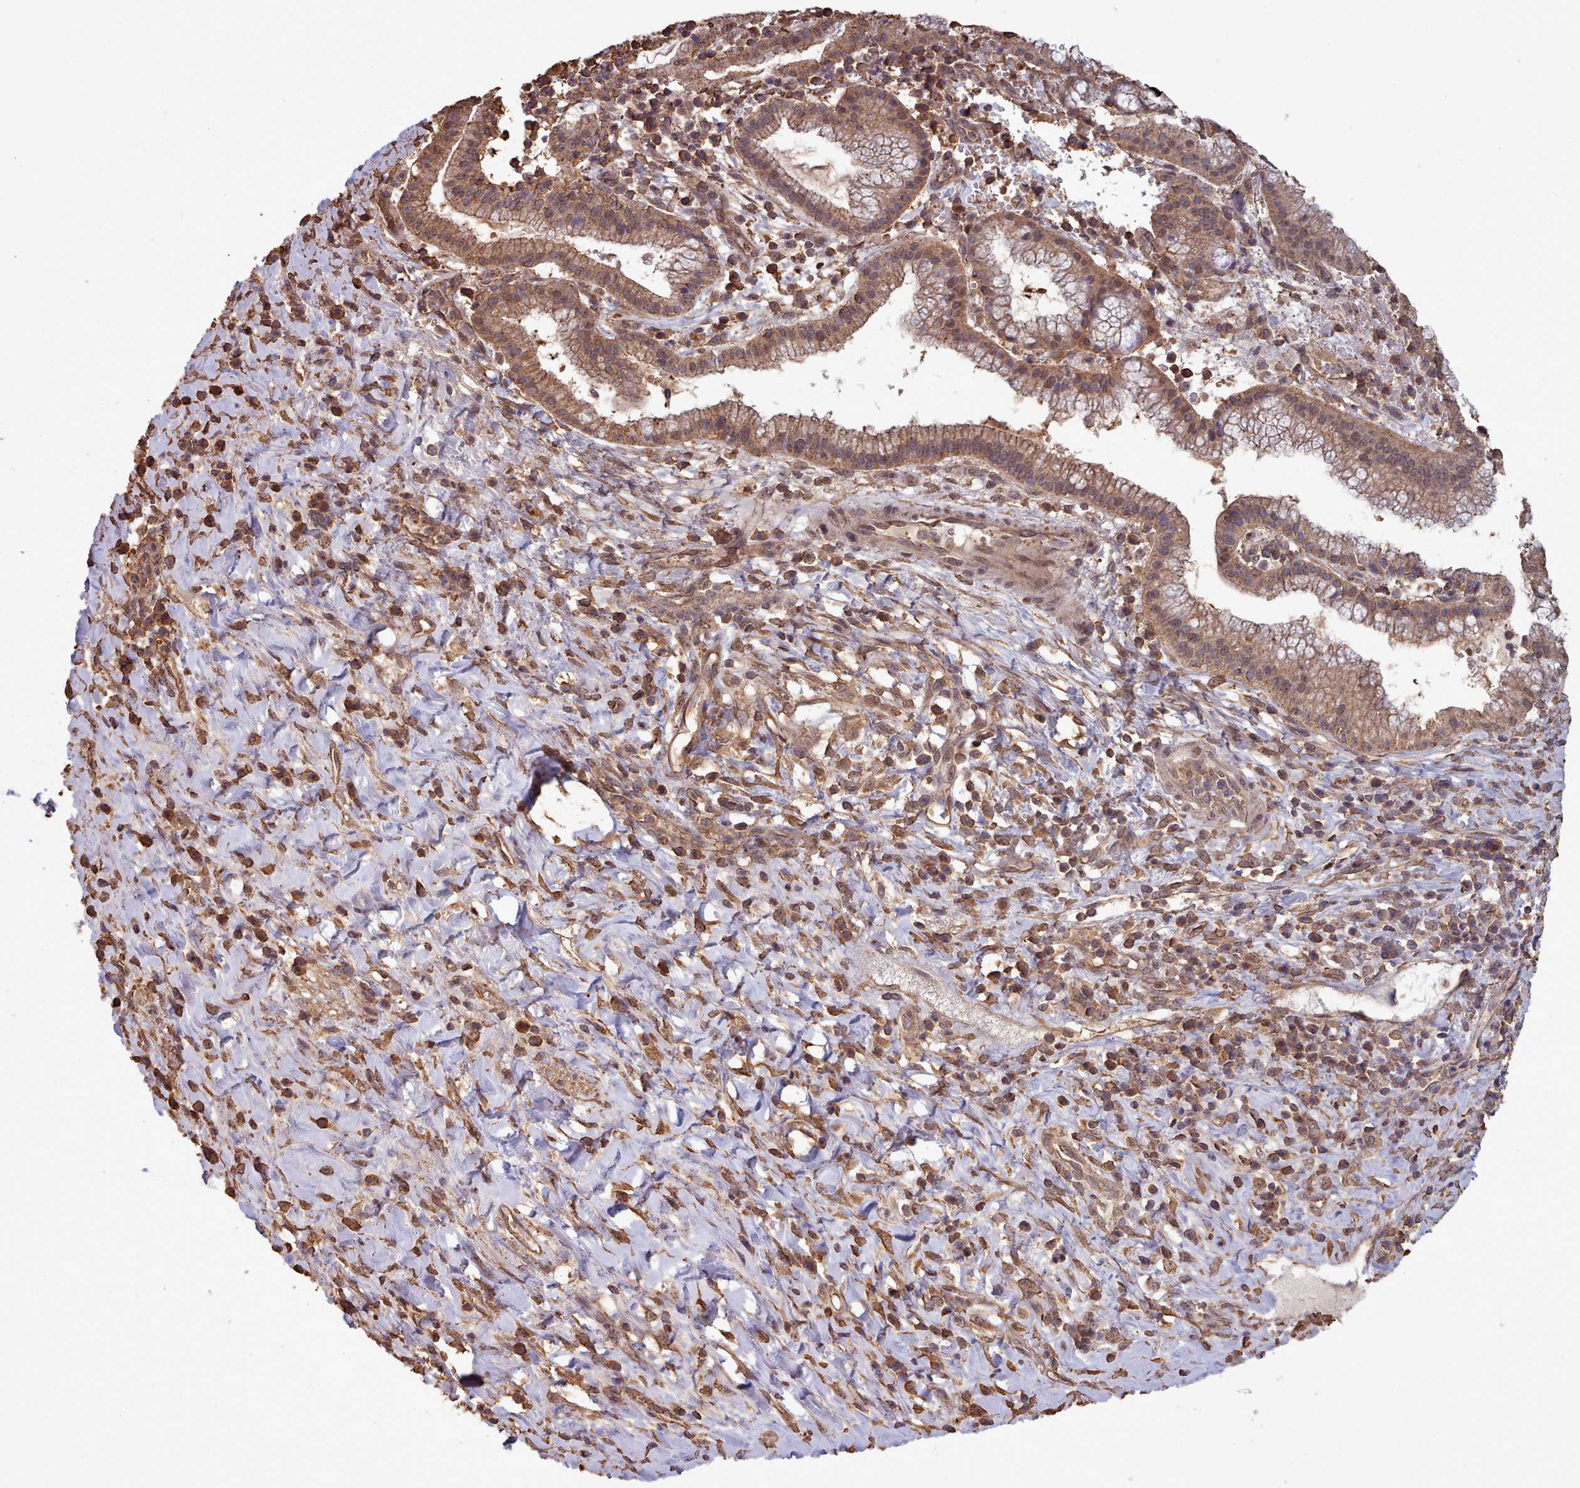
{"staining": {"intensity": "moderate", "quantity": ">75%", "location": "cytoplasmic/membranous,nuclear"}, "tissue": "pancreatic cancer", "cell_type": "Tumor cells", "image_type": "cancer", "snomed": [{"axis": "morphology", "description": "Adenocarcinoma, NOS"}, {"axis": "topography", "description": "Pancreas"}], "caption": "Adenocarcinoma (pancreatic) tissue exhibits moderate cytoplasmic/membranous and nuclear expression in about >75% of tumor cells, visualized by immunohistochemistry.", "gene": "METRN", "patient": {"sex": "male", "age": 72}}